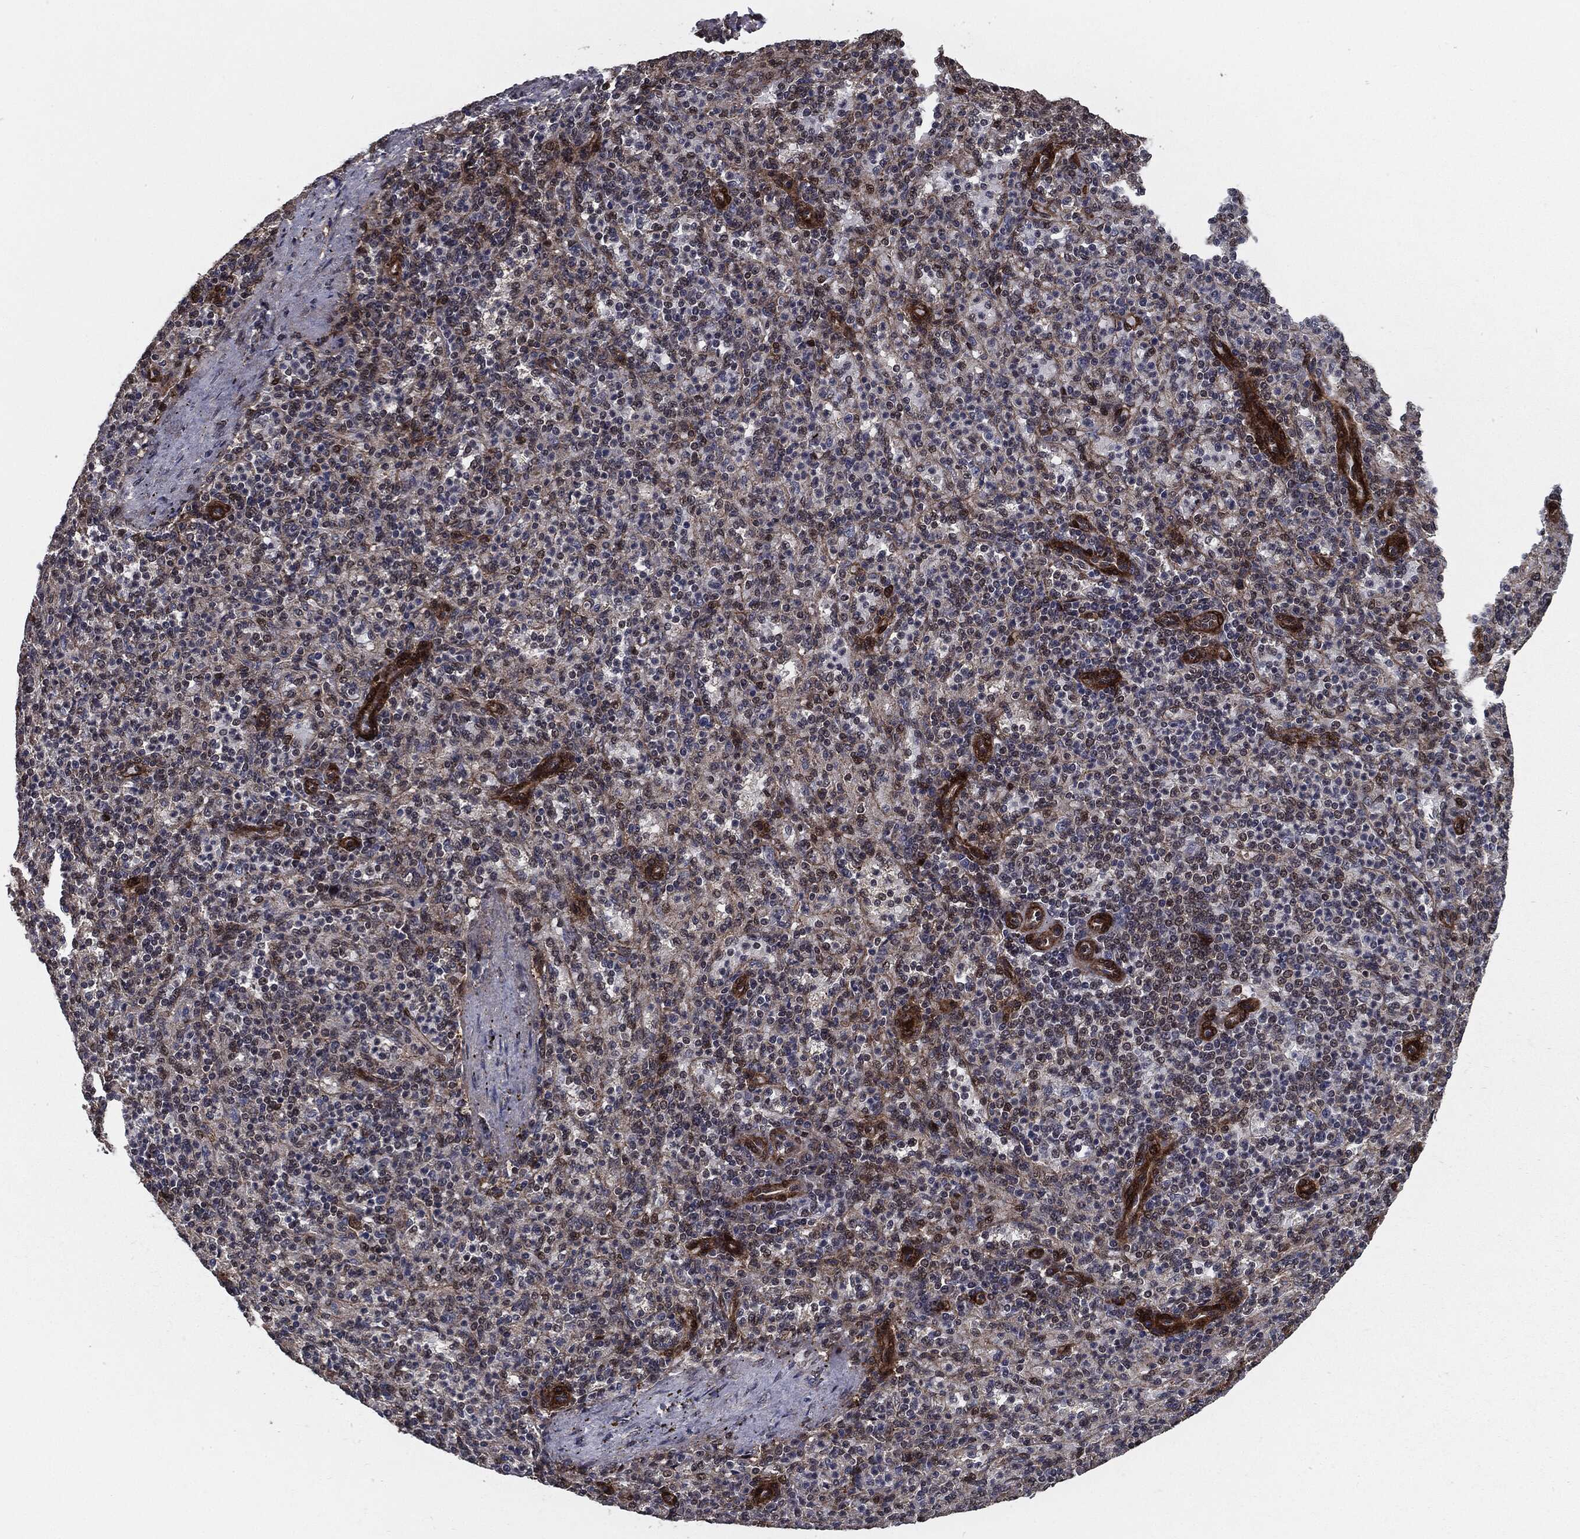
{"staining": {"intensity": "negative", "quantity": "none", "location": "none"}, "tissue": "spleen", "cell_type": "Cells in red pulp", "image_type": "normal", "snomed": [{"axis": "morphology", "description": "Normal tissue, NOS"}, {"axis": "topography", "description": "Spleen"}], "caption": "DAB (3,3'-diaminobenzidine) immunohistochemical staining of benign spleen shows no significant expression in cells in red pulp.", "gene": "PTPA", "patient": {"sex": "female", "age": 74}}